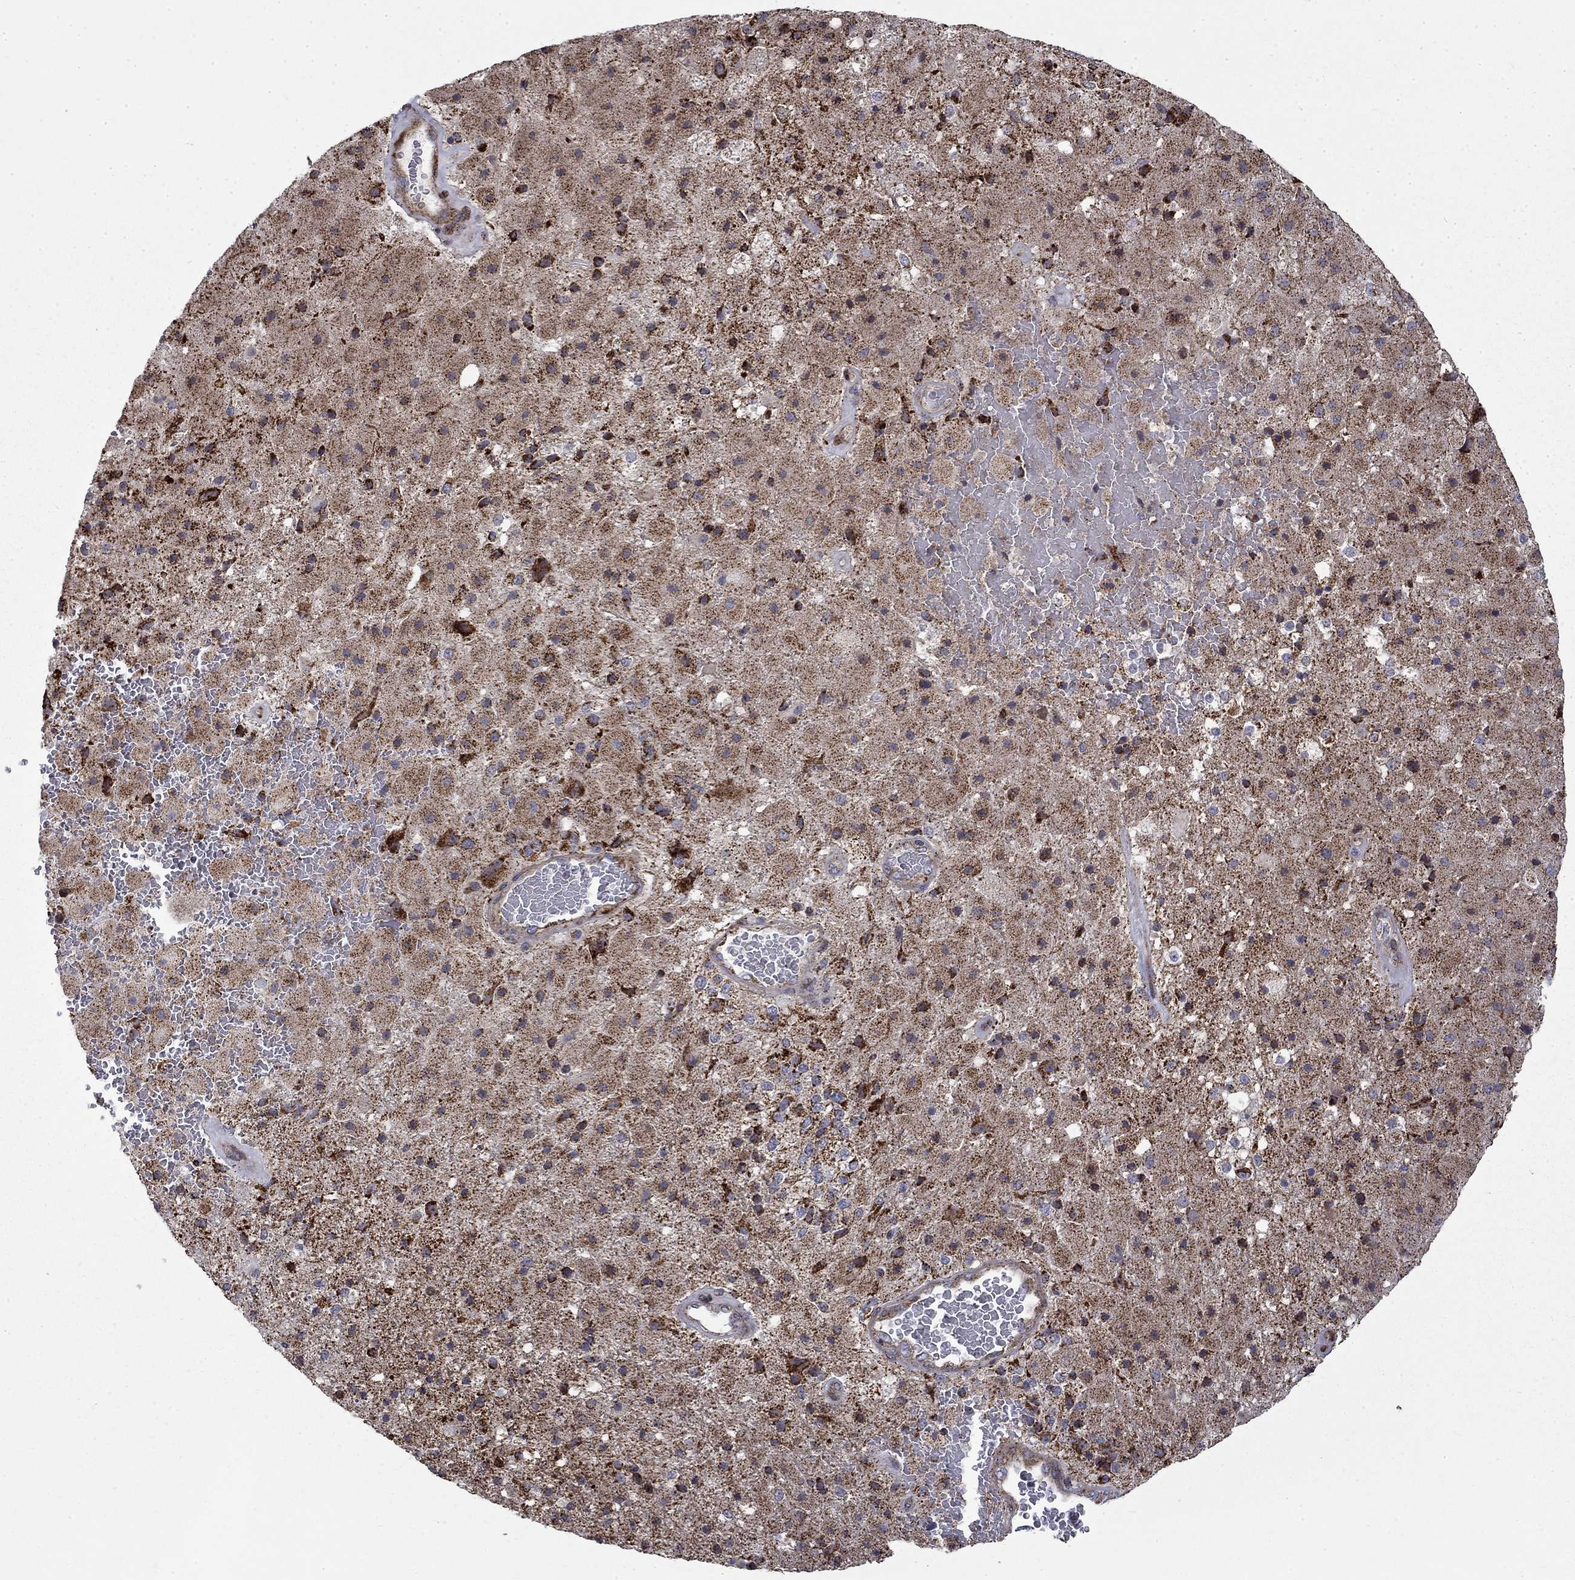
{"staining": {"intensity": "negative", "quantity": "none", "location": "none"}, "tissue": "cerebral cortex", "cell_type": "Endothelial cells", "image_type": "normal", "snomed": [{"axis": "morphology", "description": "Normal tissue, NOS"}, {"axis": "morphology", "description": "Glioma, malignant, High grade"}, {"axis": "topography", "description": "Cerebral cortex"}], "caption": "DAB immunohistochemical staining of unremarkable human cerebral cortex exhibits no significant staining in endothelial cells.", "gene": "PCBP3", "patient": {"sex": "male", "age": 77}}